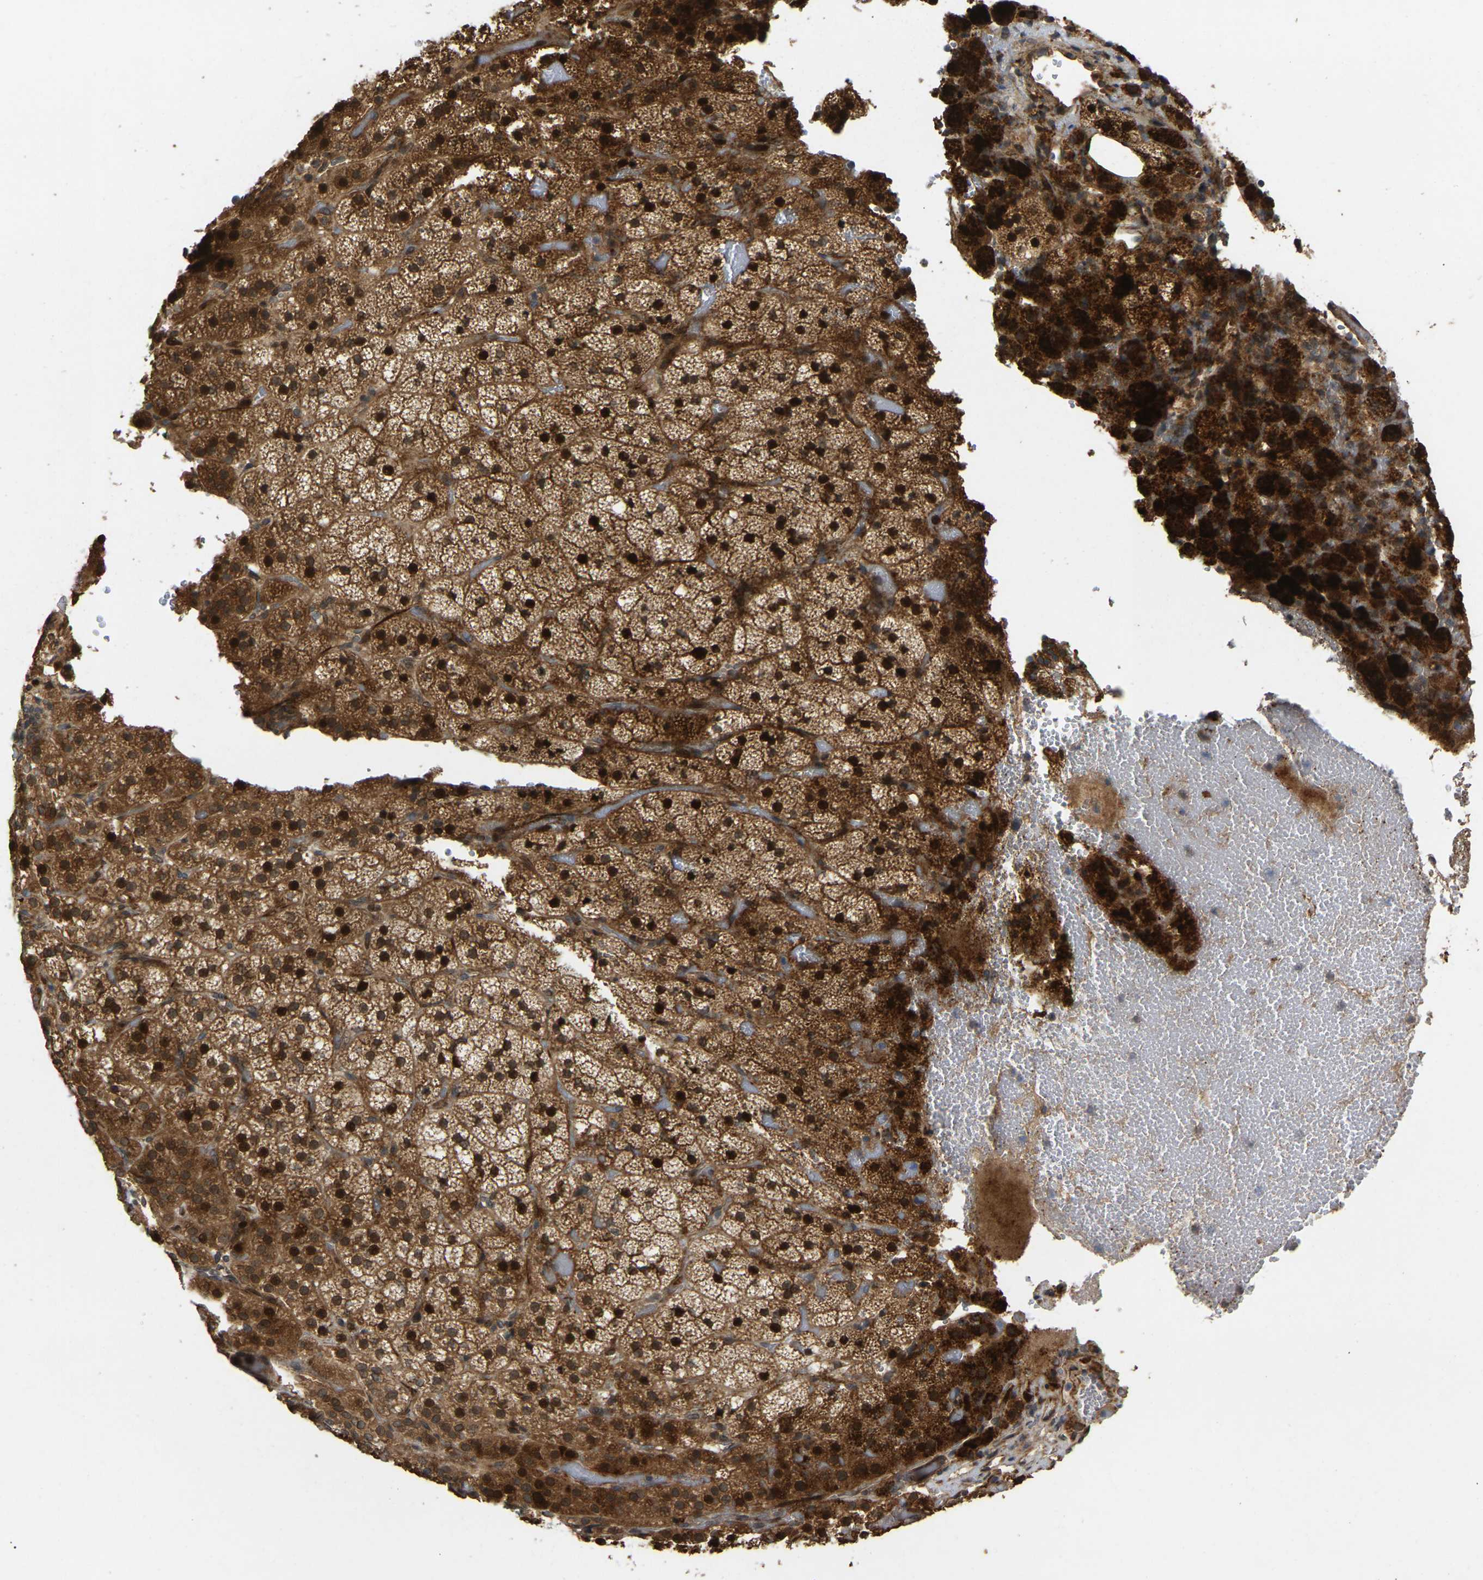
{"staining": {"intensity": "strong", "quantity": ">75%", "location": "cytoplasmic/membranous,nuclear"}, "tissue": "adrenal gland", "cell_type": "Glandular cells", "image_type": "normal", "snomed": [{"axis": "morphology", "description": "Normal tissue, NOS"}, {"axis": "topography", "description": "Adrenal gland"}], "caption": "IHC image of normal adrenal gland: human adrenal gland stained using immunohistochemistry exhibits high levels of strong protein expression localized specifically in the cytoplasmic/membranous,nuclear of glandular cells, appearing as a cytoplasmic/membranous,nuclear brown color.", "gene": "KIAA1549", "patient": {"sex": "female", "age": 59}}